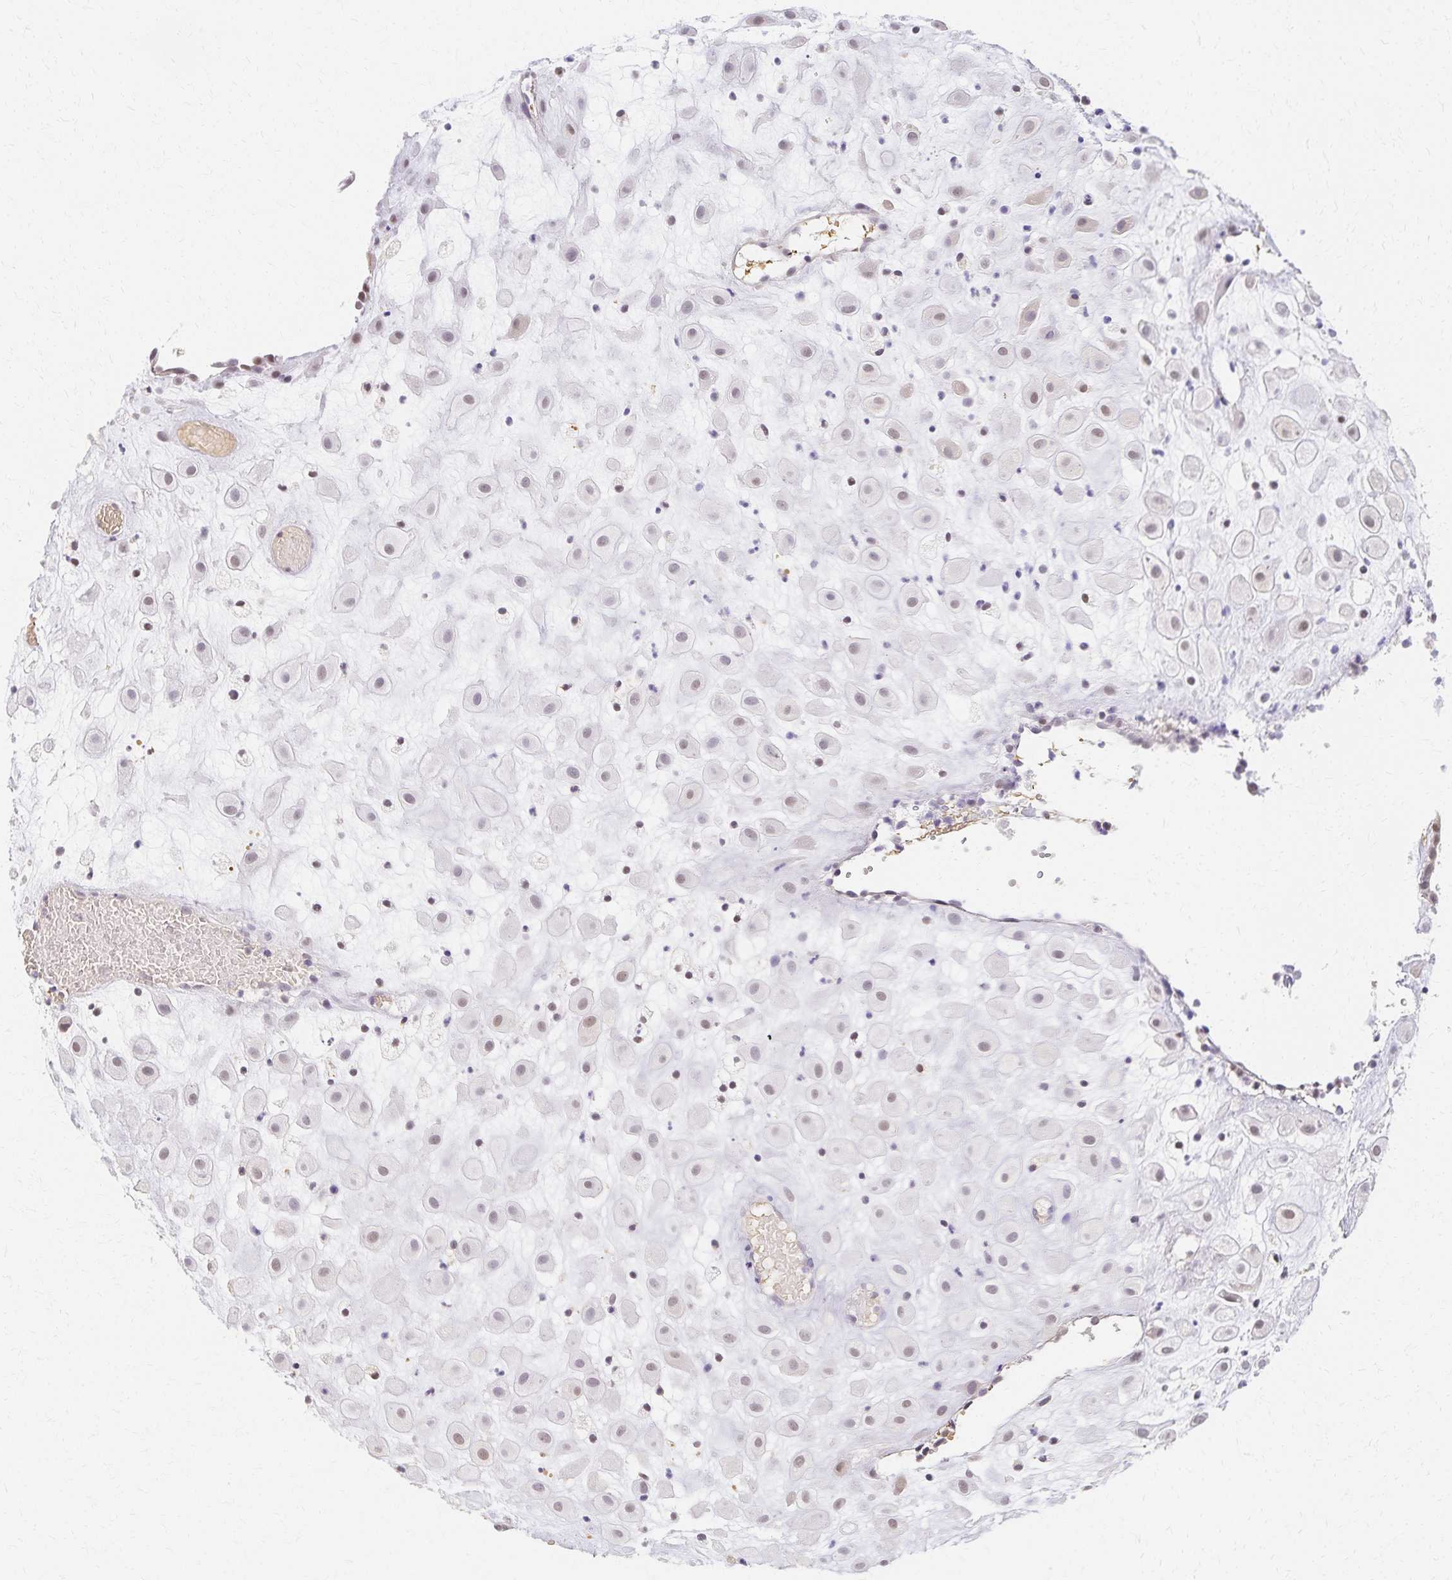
{"staining": {"intensity": "weak", "quantity": "25%-75%", "location": "nuclear"}, "tissue": "placenta", "cell_type": "Decidual cells", "image_type": "normal", "snomed": [{"axis": "morphology", "description": "Normal tissue, NOS"}, {"axis": "topography", "description": "Placenta"}], "caption": "High-power microscopy captured an IHC photomicrograph of benign placenta, revealing weak nuclear expression in about 25%-75% of decidual cells.", "gene": "AZGP1", "patient": {"sex": "female", "age": 24}}